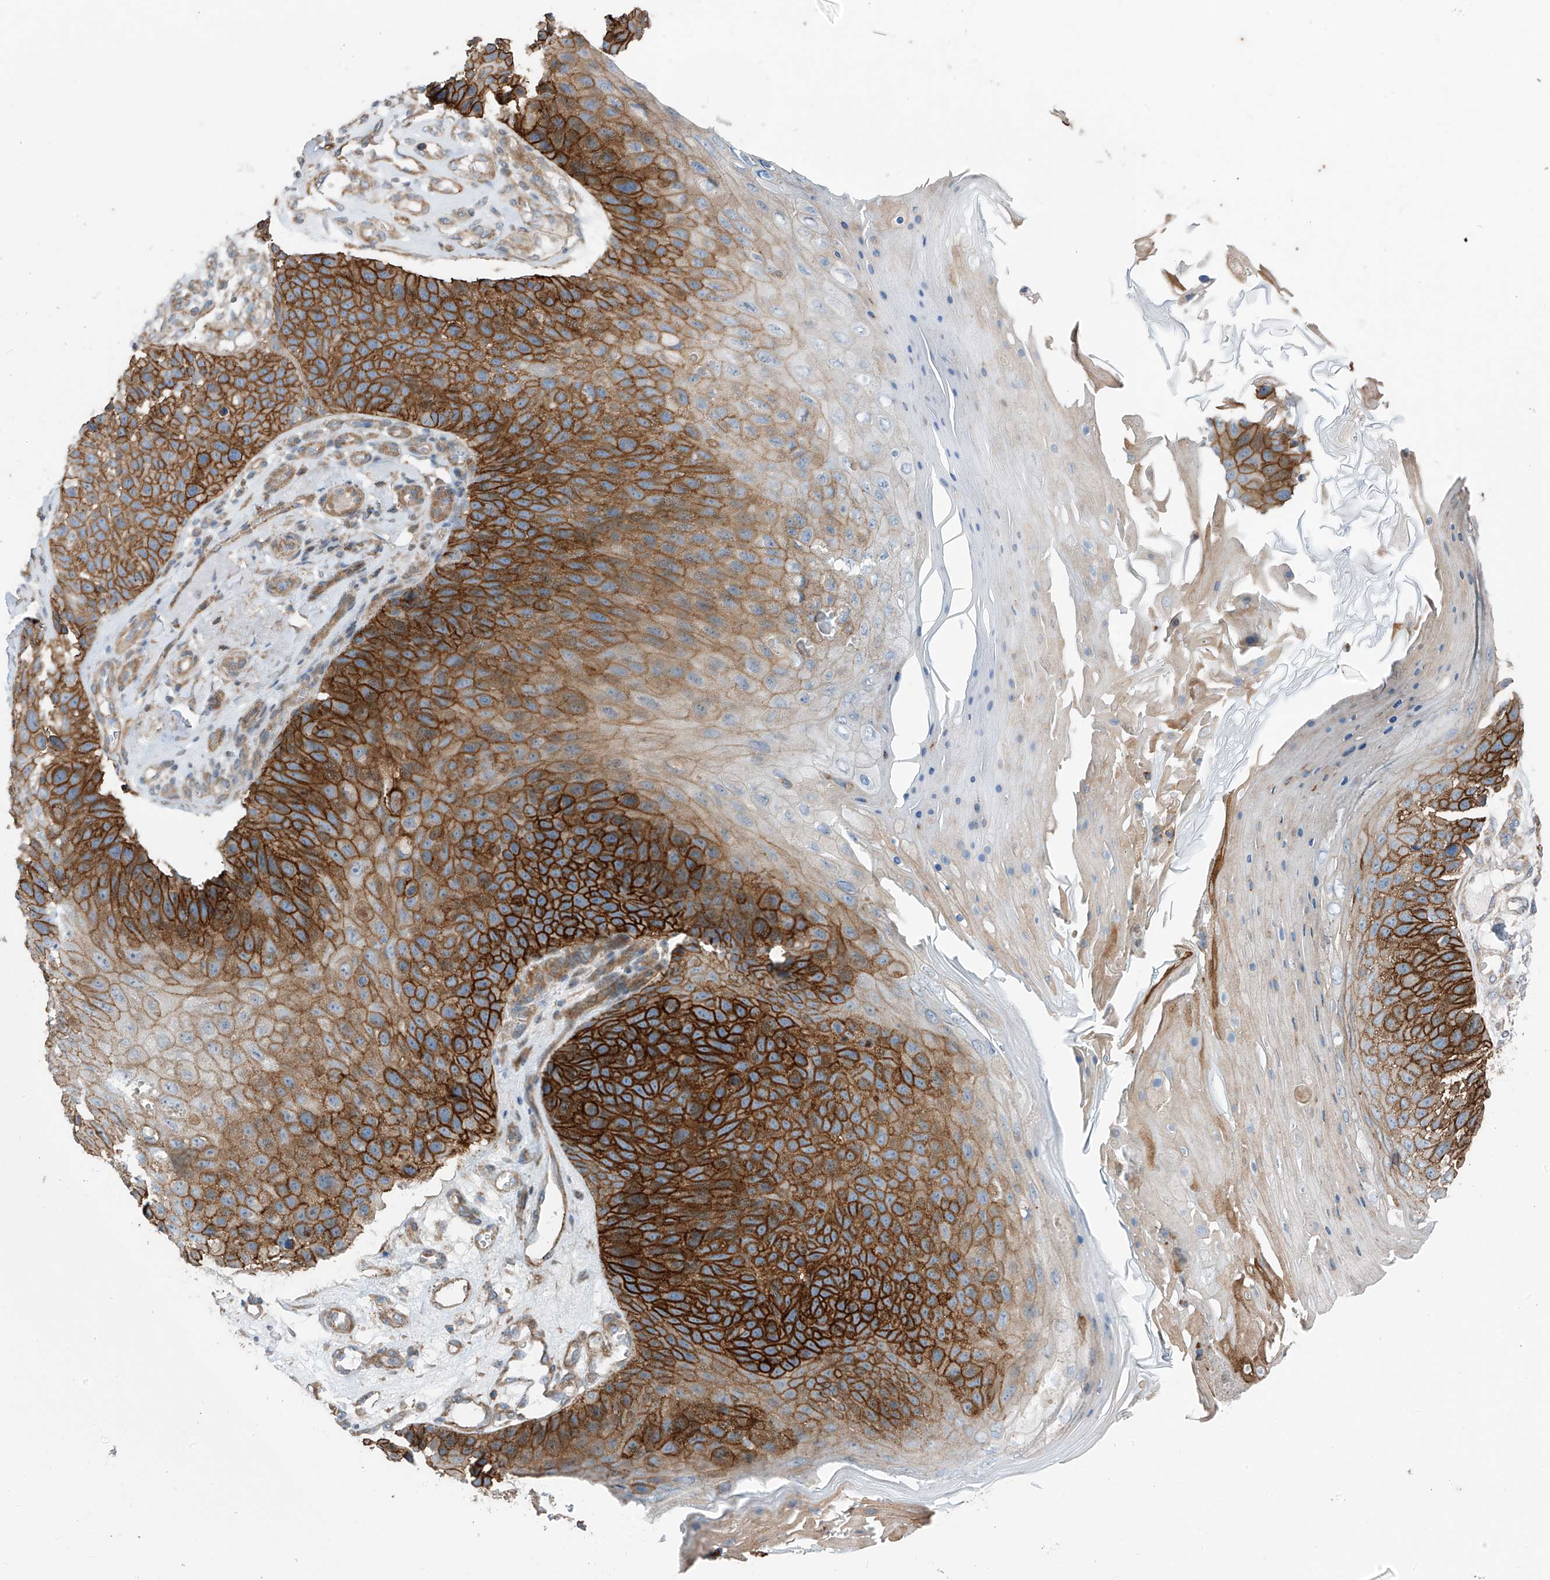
{"staining": {"intensity": "strong", "quantity": ">75%", "location": "cytoplasmic/membranous"}, "tissue": "skin cancer", "cell_type": "Tumor cells", "image_type": "cancer", "snomed": [{"axis": "morphology", "description": "Squamous cell carcinoma, NOS"}, {"axis": "topography", "description": "Skin"}], "caption": "Immunohistochemical staining of human squamous cell carcinoma (skin) demonstrates strong cytoplasmic/membranous protein expression in approximately >75% of tumor cells. Nuclei are stained in blue.", "gene": "SLC1A5", "patient": {"sex": "female", "age": 88}}